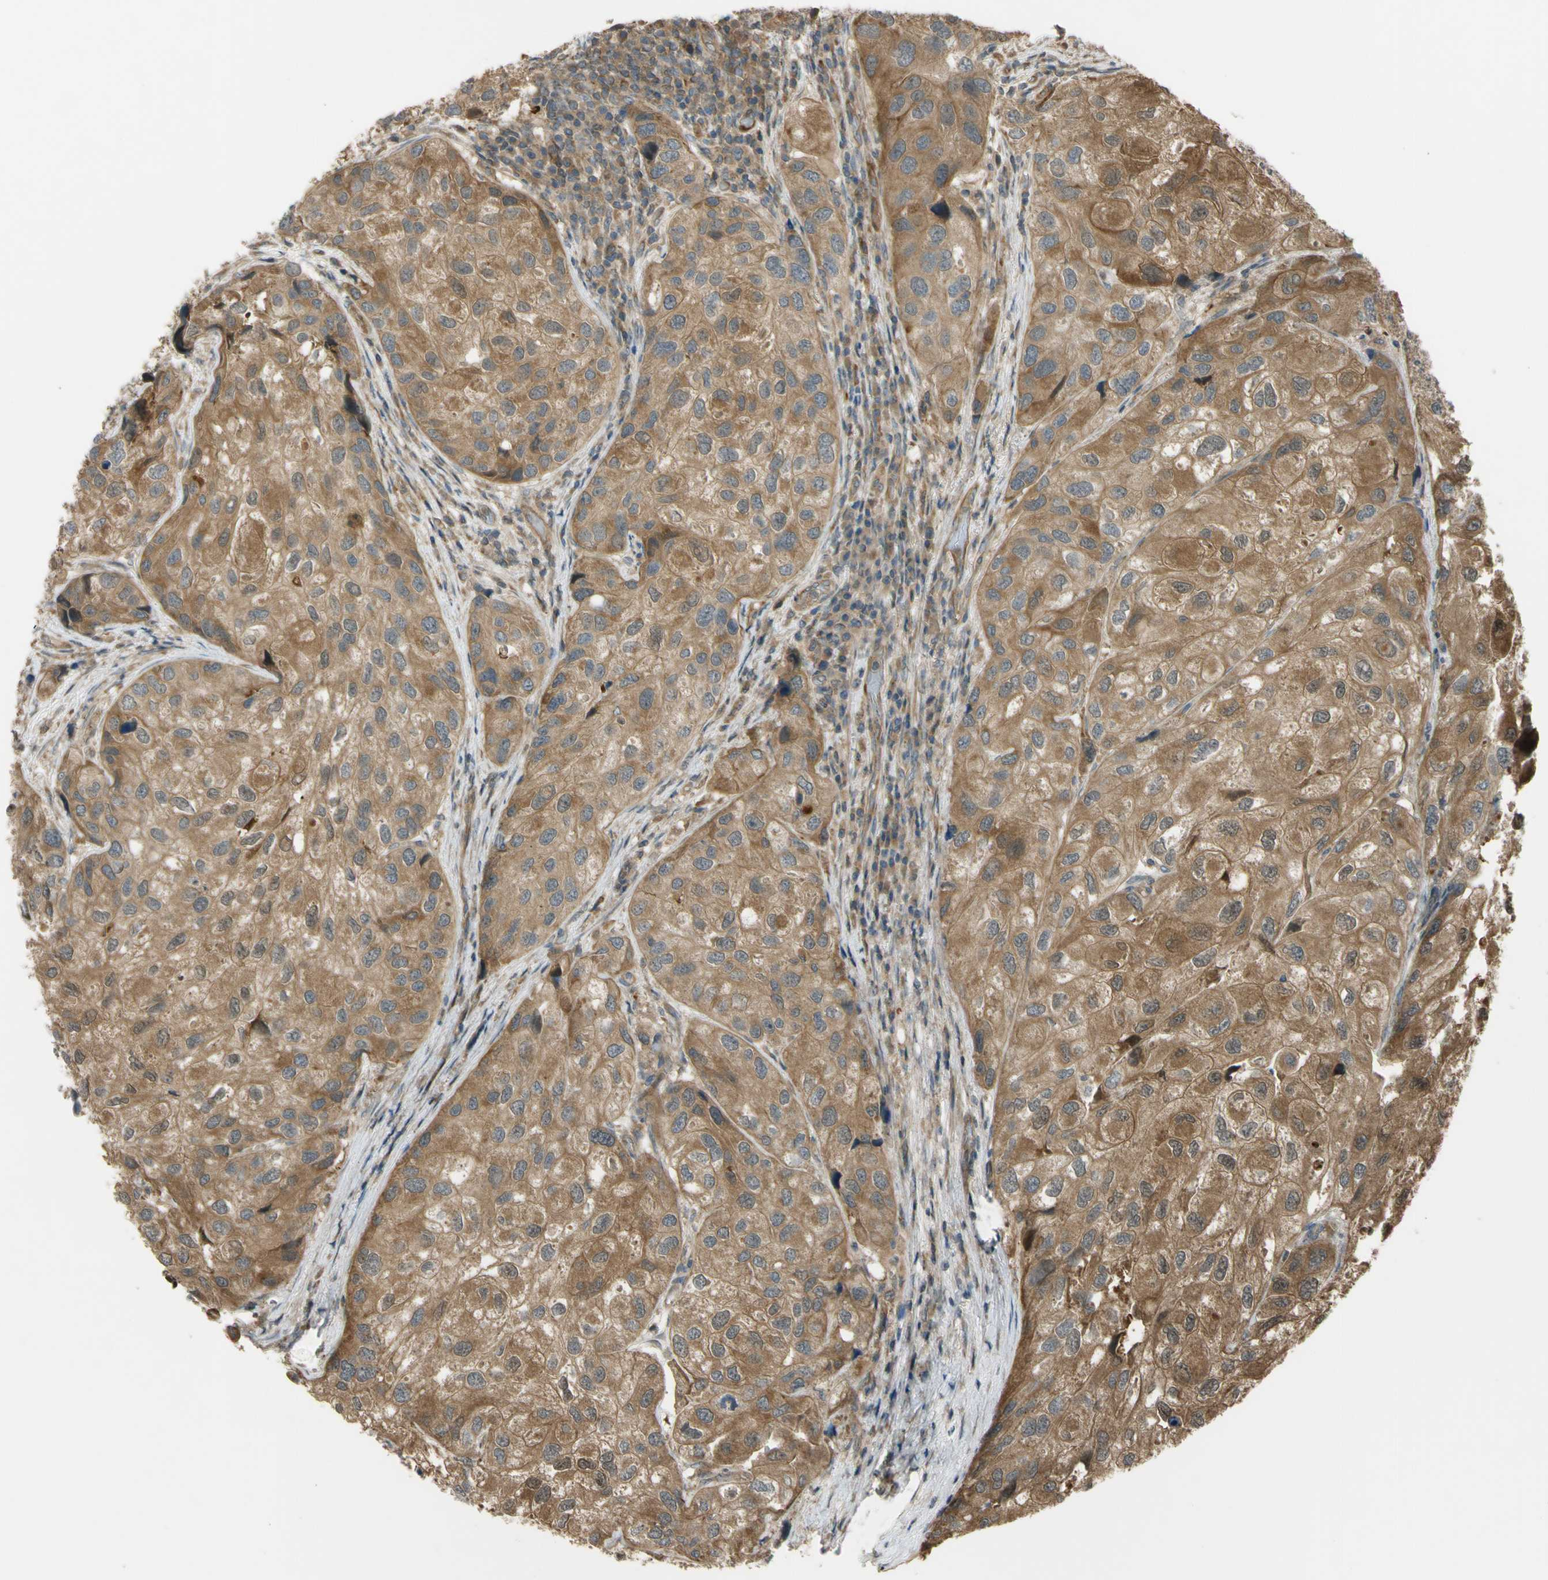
{"staining": {"intensity": "moderate", "quantity": ">75%", "location": "cytoplasmic/membranous"}, "tissue": "urothelial cancer", "cell_type": "Tumor cells", "image_type": "cancer", "snomed": [{"axis": "morphology", "description": "Urothelial carcinoma, High grade"}, {"axis": "topography", "description": "Urinary bladder"}], "caption": "This micrograph reveals immunohistochemistry staining of urothelial cancer, with medium moderate cytoplasmic/membranous staining in approximately >75% of tumor cells.", "gene": "FLII", "patient": {"sex": "female", "age": 64}}